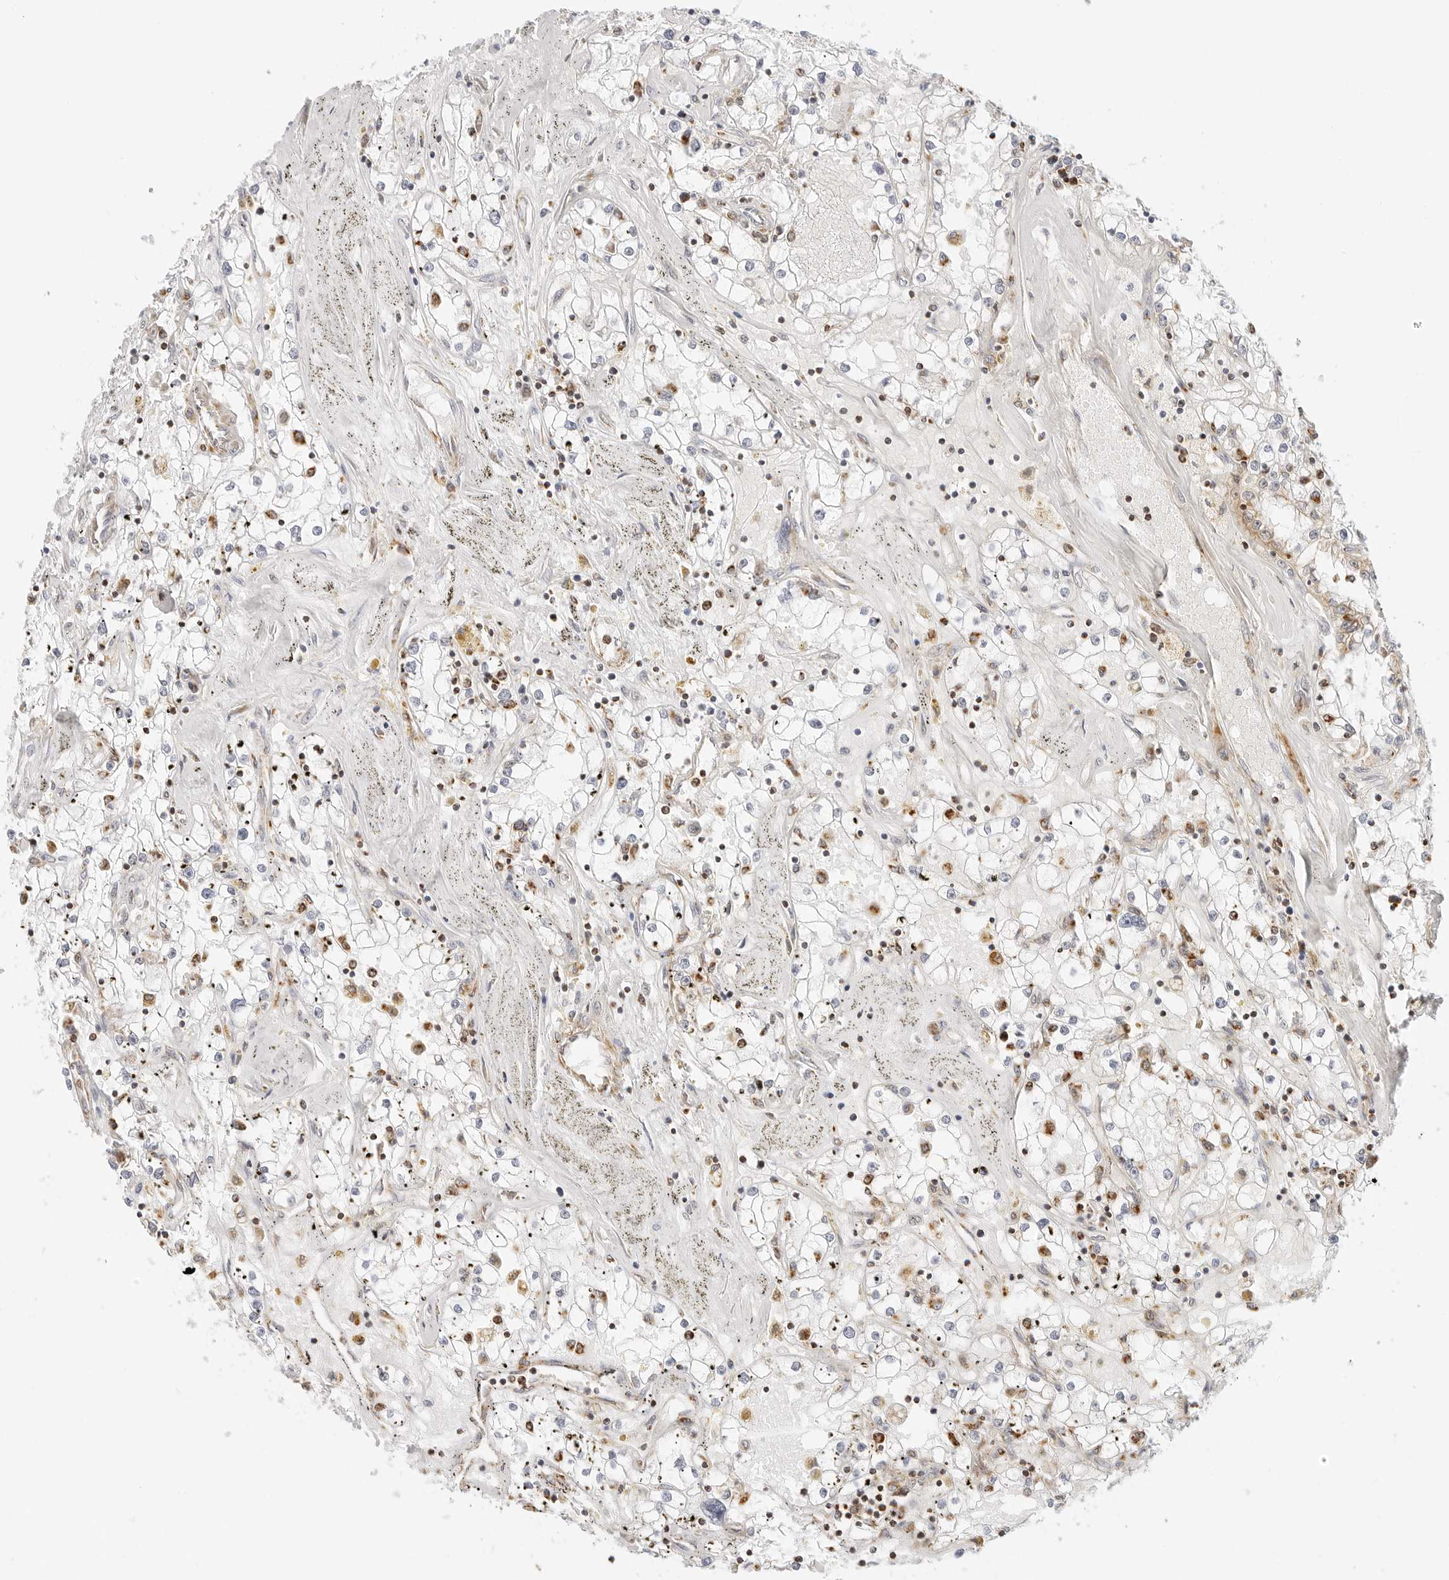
{"staining": {"intensity": "weak", "quantity": "<25%", "location": "cytoplasmic/membranous"}, "tissue": "renal cancer", "cell_type": "Tumor cells", "image_type": "cancer", "snomed": [{"axis": "morphology", "description": "Adenocarcinoma, NOS"}, {"axis": "topography", "description": "Kidney"}], "caption": "Renal adenocarcinoma was stained to show a protein in brown. There is no significant positivity in tumor cells.", "gene": "GORAB", "patient": {"sex": "male", "age": 56}}